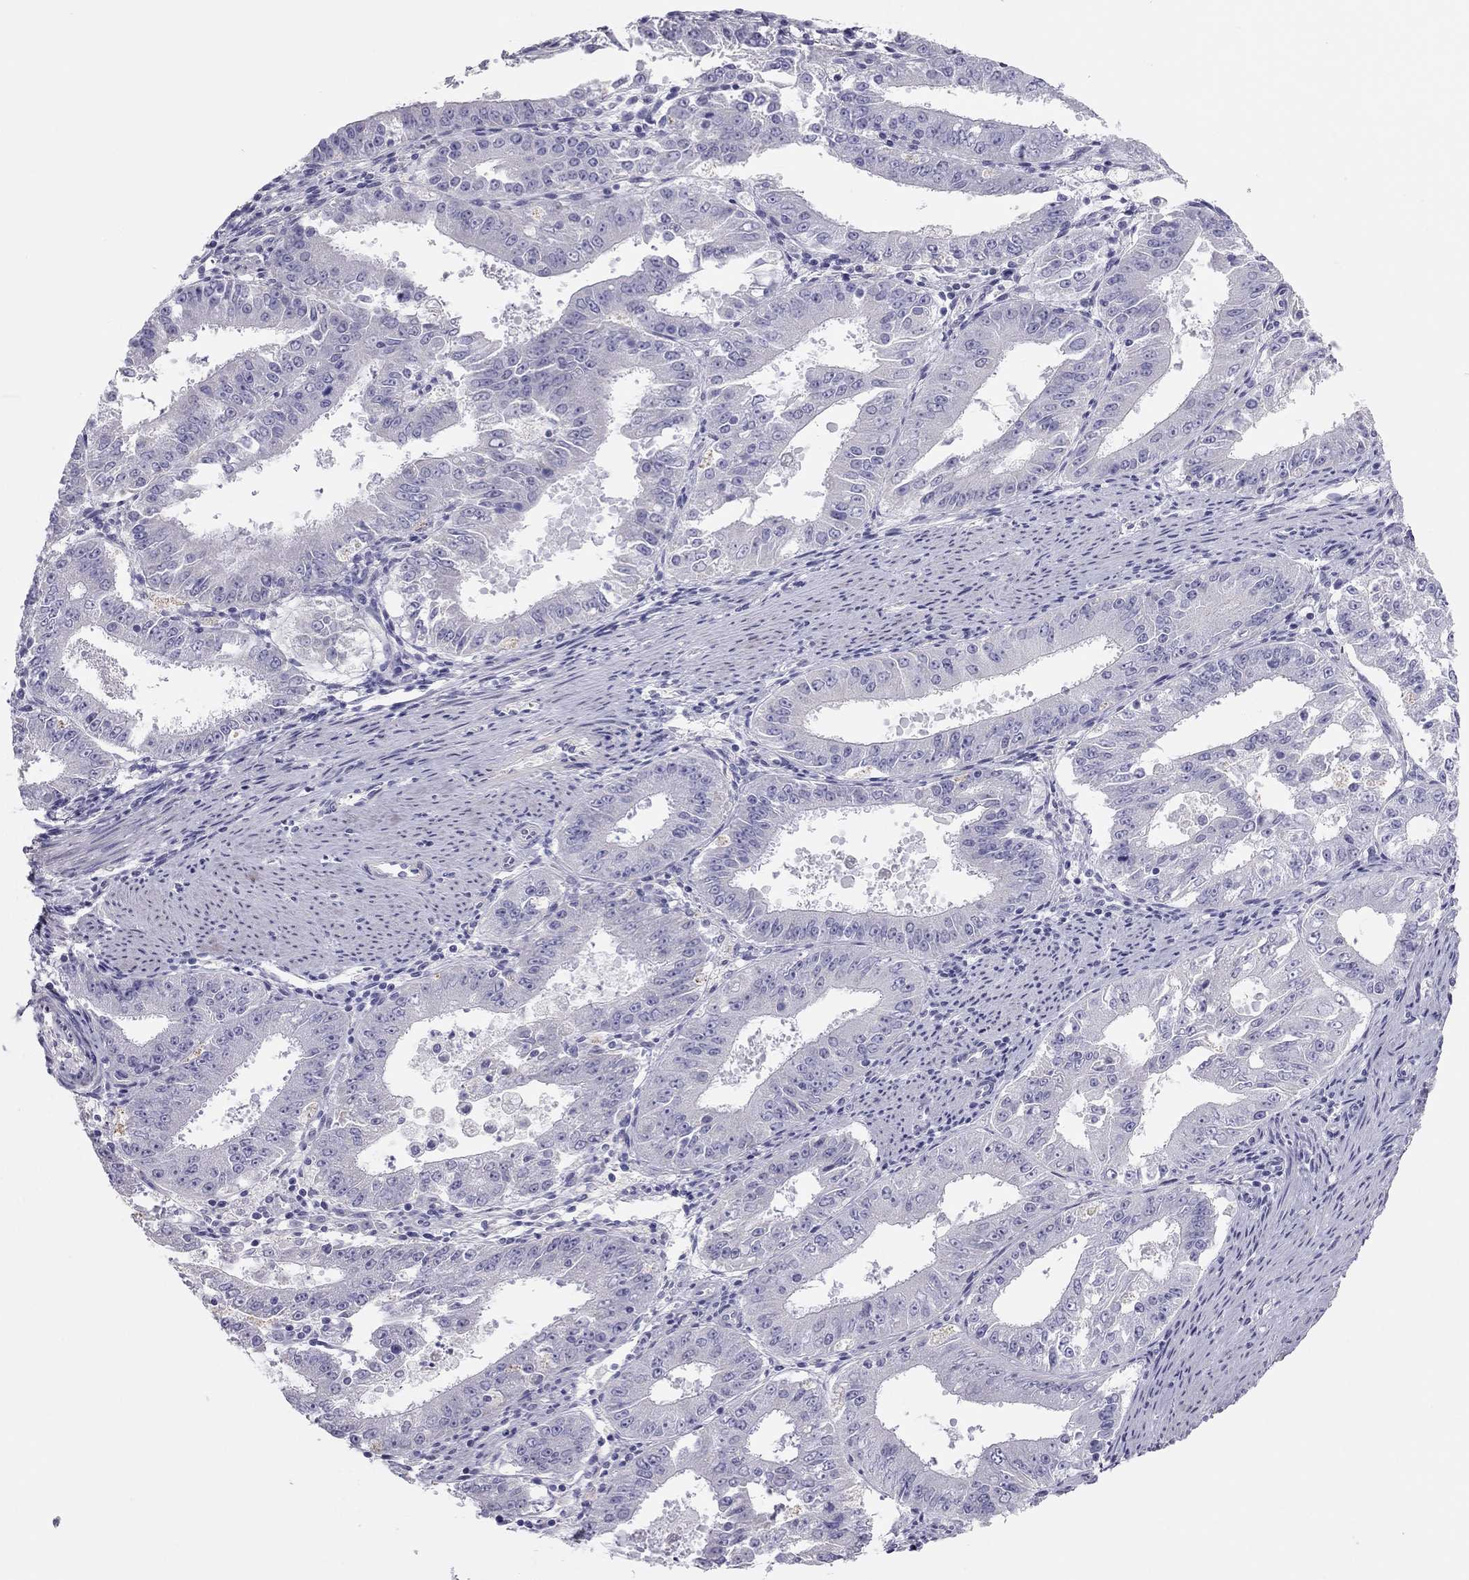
{"staining": {"intensity": "negative", "quantity": "none", "location": "none"}, "tissue": "ovarian cancer", "cell_type": "Tumor cells", "image_type": "cancer", "snomed": [{"axis": "morphology", "description": "Carcinoma, endometroid"}, {"axis": "topography", "description": "Ovary"}], "caption": "Immunohistochemical staining of ovarian endometroid carcinoma demonstrates no significant staining in tumor cells. The staining was performed using DAB to visualize the protein expression in brown, while the nuclei were stained in blue with hematoxylin (Magnification: 20x).", "gene": "SPATA12", "patient": {"sex": "female", "age": 42}}